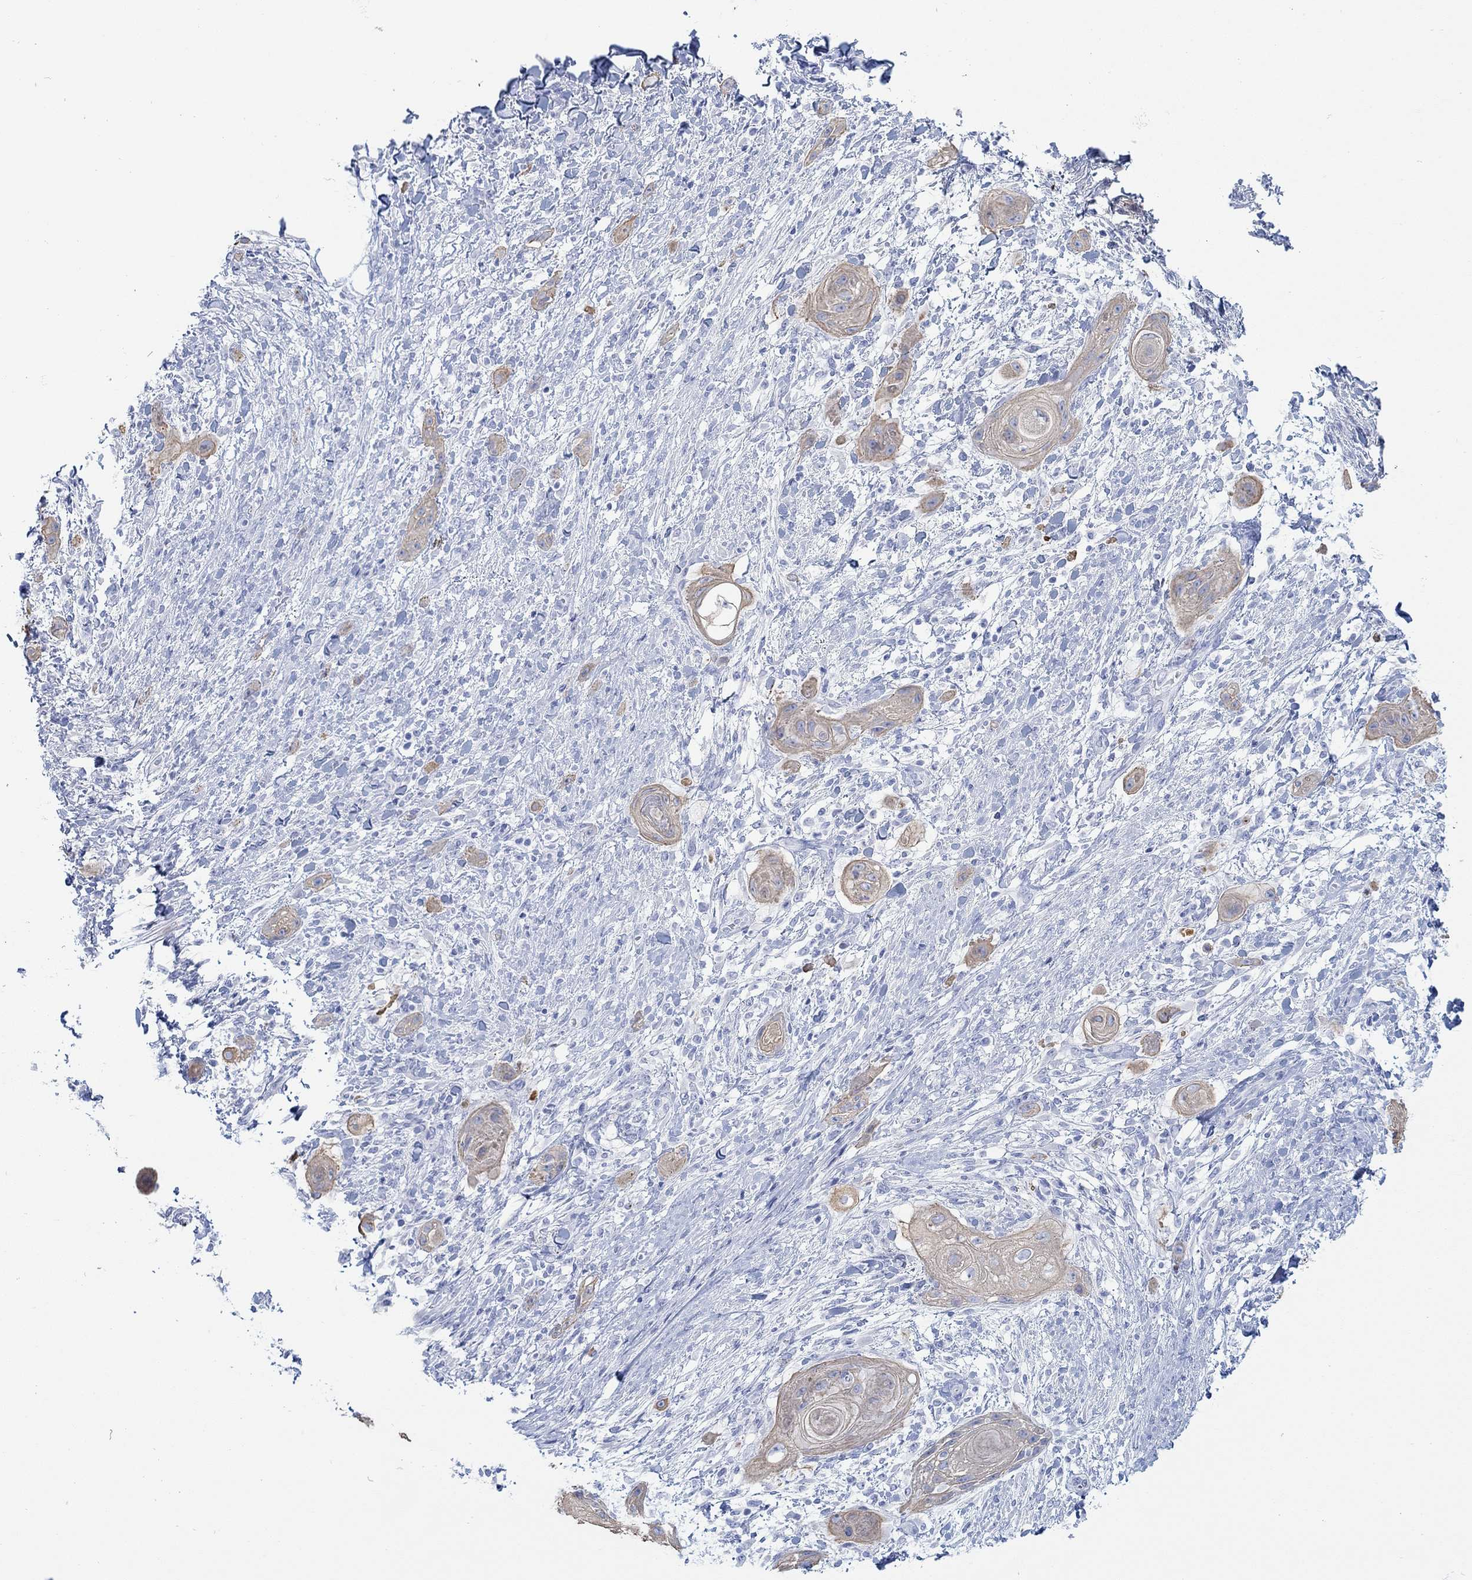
{"staining": {"intensity": "weak", "quantity": "25%-75%", "location": "cytoplasmic/membranous"}, "tissue": "skin cancer", "cell_type": "Tumor cells", "image_type": "cancer", "snomed": [{"axis": "morphology", "description": "Squamous cell carcinoma, NOS"}, {"axis": "topography", "description": "Skin"}], "caption": "The histopathology image shows a brown stain indicating the presence of a protein in the cytoplasmic/membranous of tumor cells in skin cancer (squamous cell carcinoma).", "gene": "AK8", "patient": {"sex": "male", "age": 62}}